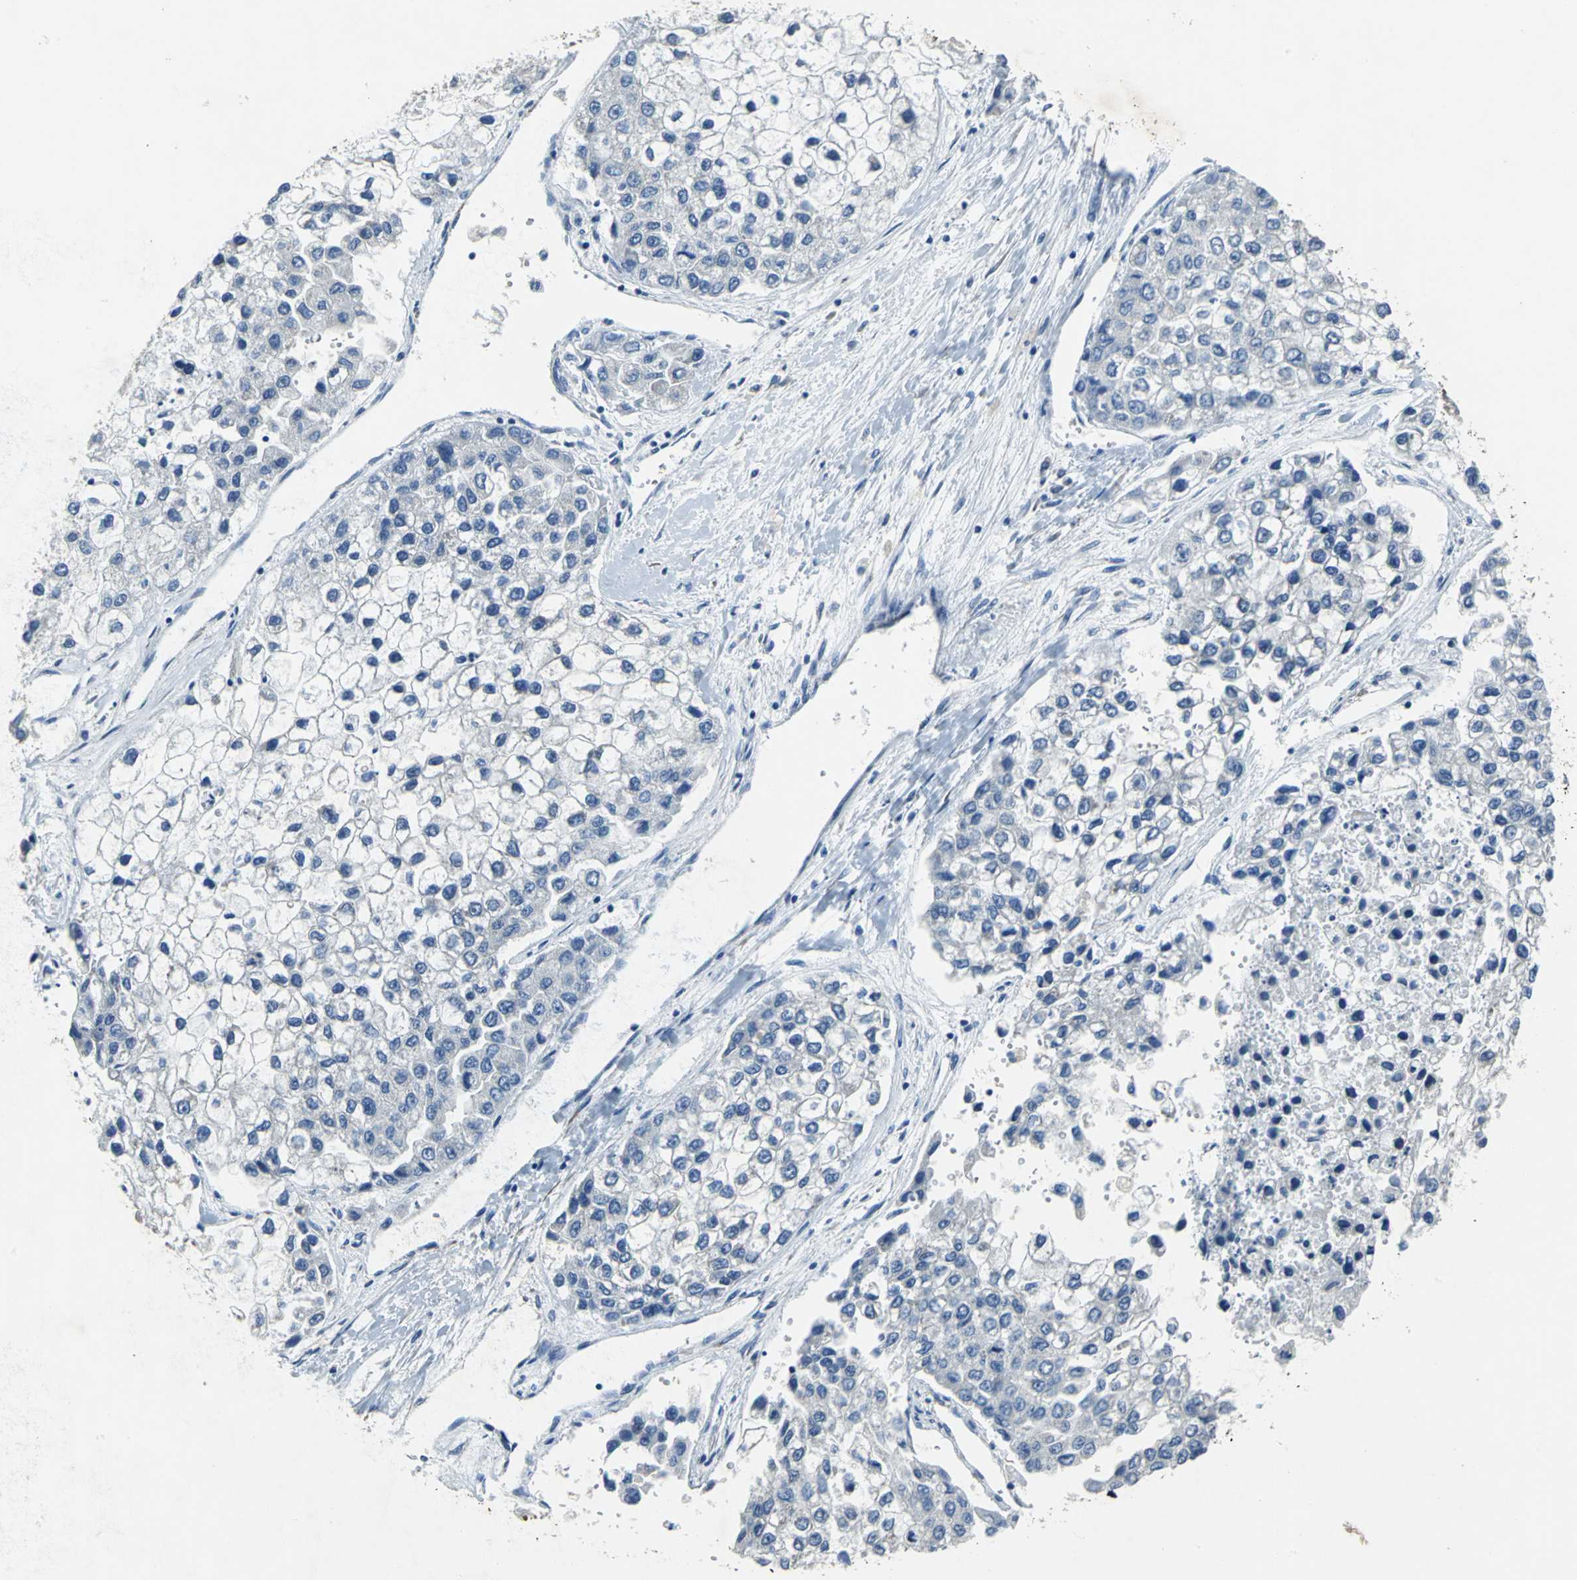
{"staining": {"intensity": "negative", "quantity": "none", "location": "none"}, "tissue": "liver cancer", "cell_type": "Tumor cells", "image_type": "cancer", "snomed": [{"axis": "morphology", "description": "Carcinoma, Hepatocellular, NOS"}, {"axis": "topography", "description": "Liver"}], "caption": "This histopathology image is of liver cancer stained with IHC to label a protein in brown with the nuclei are counter-stained blue. There is no staining in tumor cells.", "gene": "EIF5A", "patient": {"sex": "female", "age": 66}}